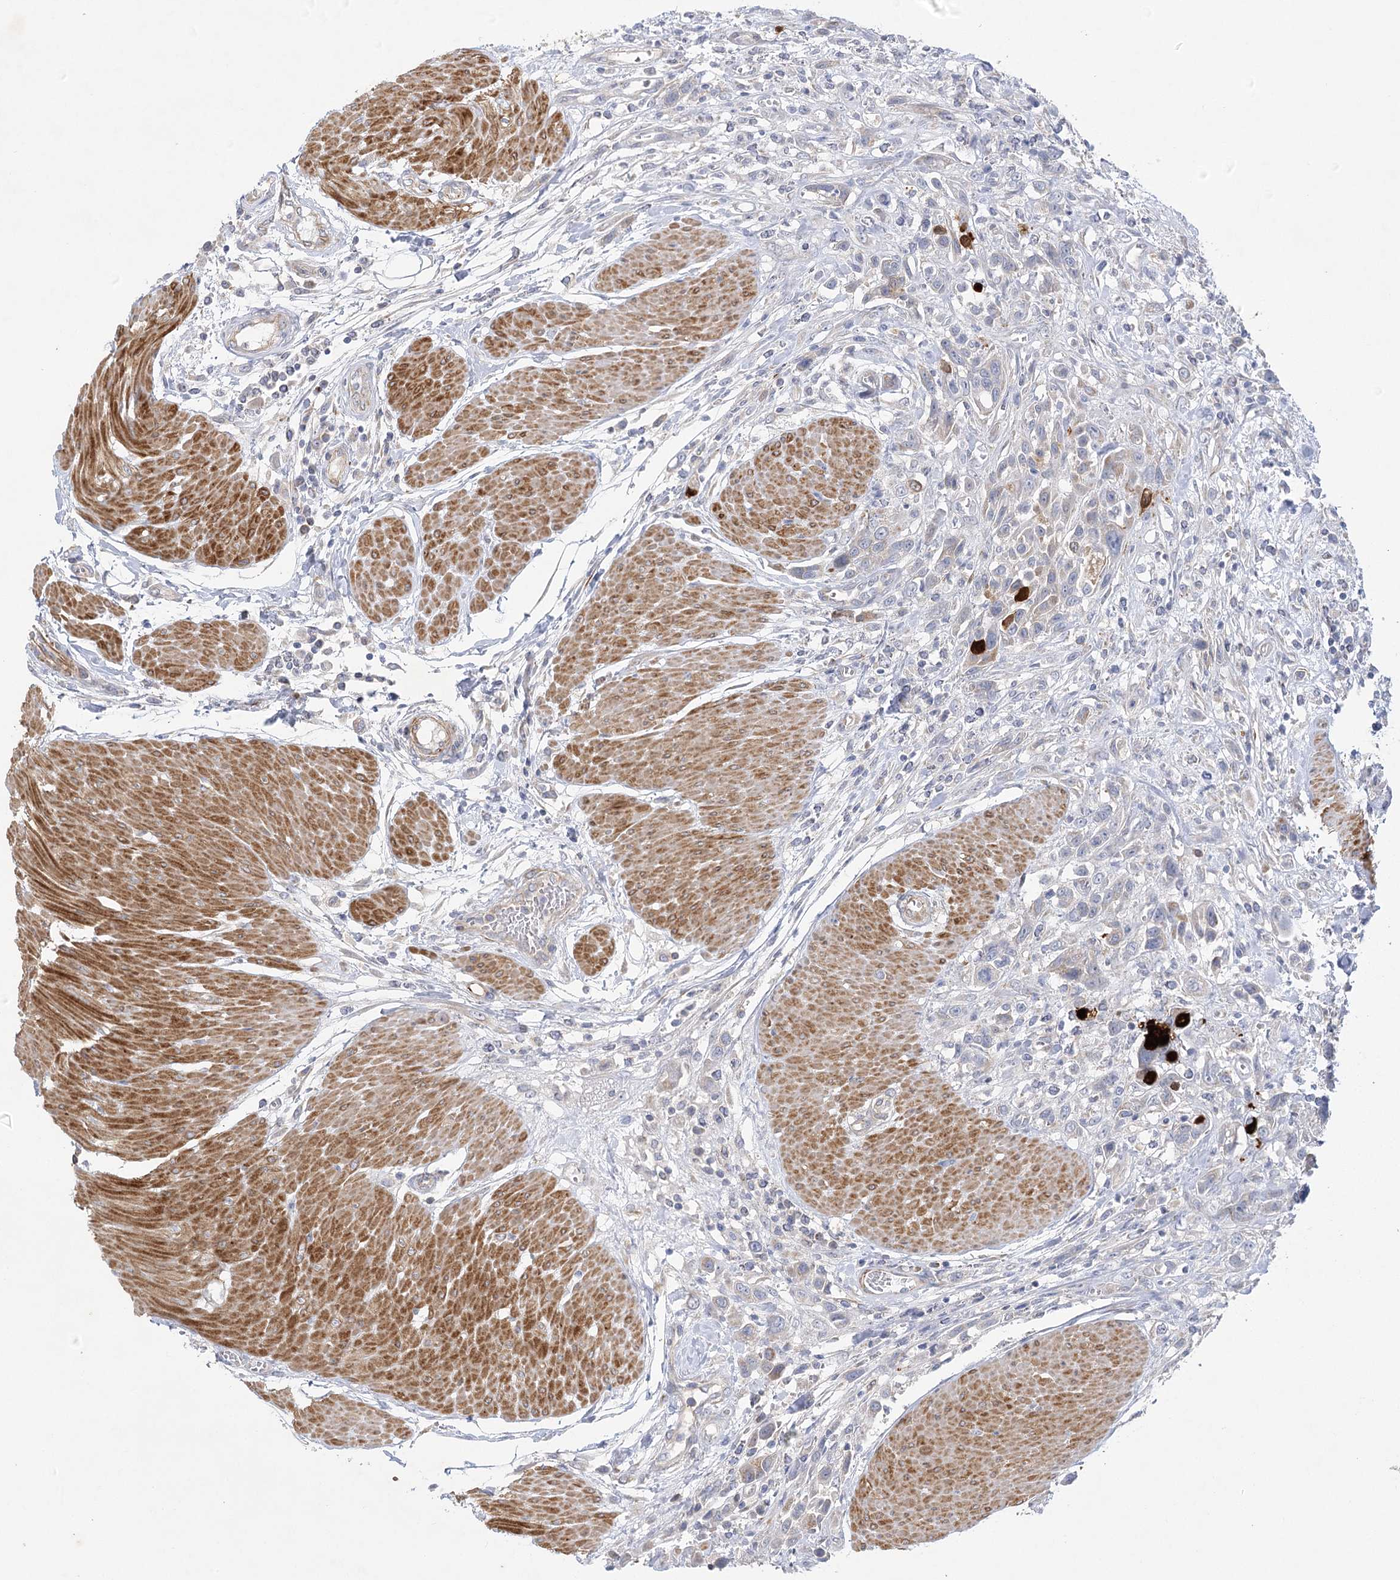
{"staining": {"intensity": "negative", "quantity": "none", "location": "none"}, "tissue": "urothelial cancer", "cell_type": "Tumor cells", "image_type": "cancer", "snomed": [{"axis": "morphology", "description": "Urothelial carcinoma, High grade"}, {"axis": "topography", "description": "Urinary bladder"}], "caption": "Tumor cells are negative for protein expression in human urothelial cancer.", "gene": "DHTKD1", "patient": {"sex": "male", "age": 50}}